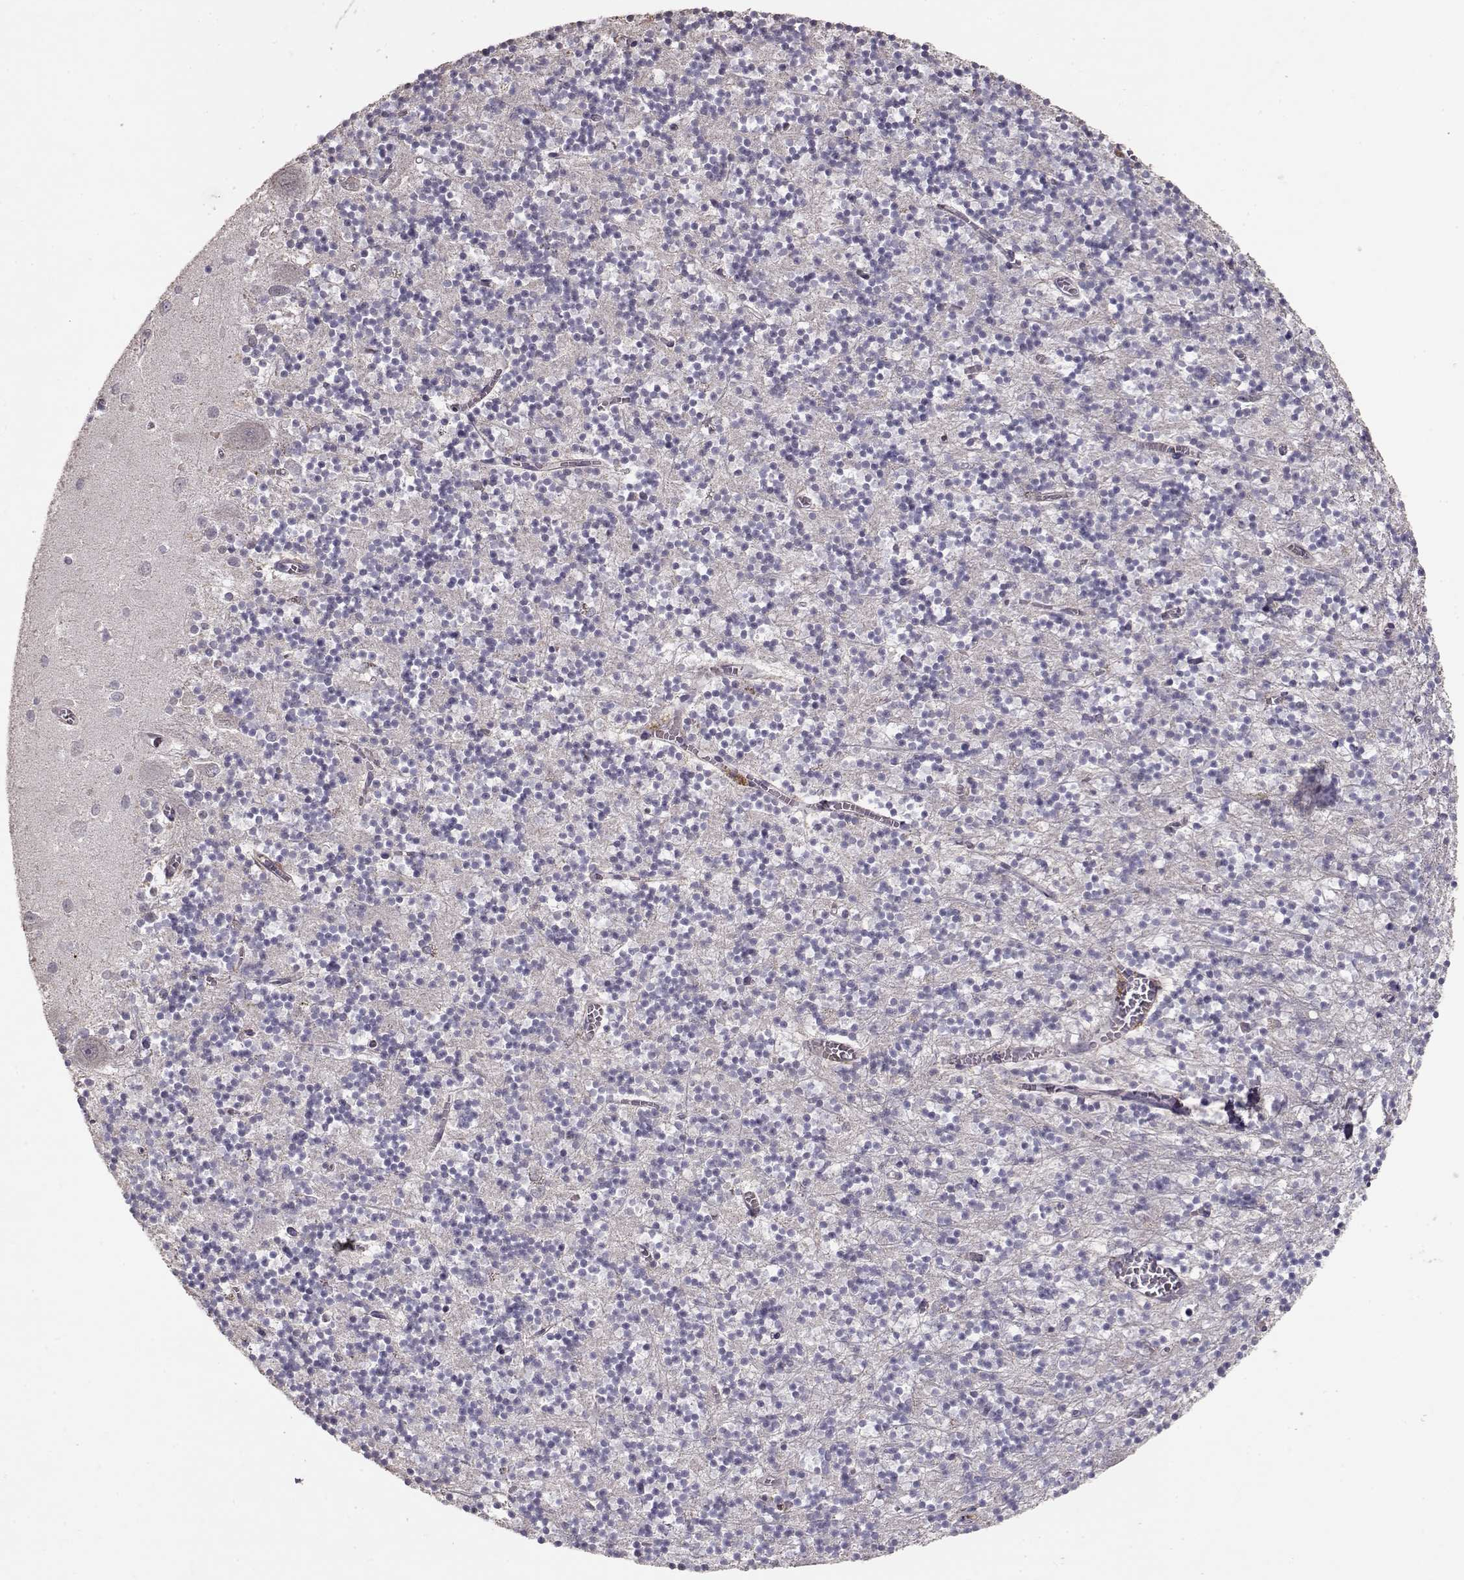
{"staining": {"intensity": "negative", "quantity": "none", "location": "none"}, "tissue": "cerebellum", "cell_type": "Cells in granular layer", "image_type": "normal", "snomed": [{"axis": "morphology", "description": "Normal tissue, NOS"}, {"axis": "topography", "description": "Cerebellum"}], "caption": "This is a histopathology image of immunohistochemistry (IHC) staining of benign cerebellum, which shows no positivity in cells in granular layer. Brightfield microscopy of immunohistochemistry (IHC) stained with DAB (3,3'-diaminobenzidine) (brown) and hematoxylin (blue), captured at high magnification.", "gene": "PMCH", "patient": {"sex": "female", "age": 64}}